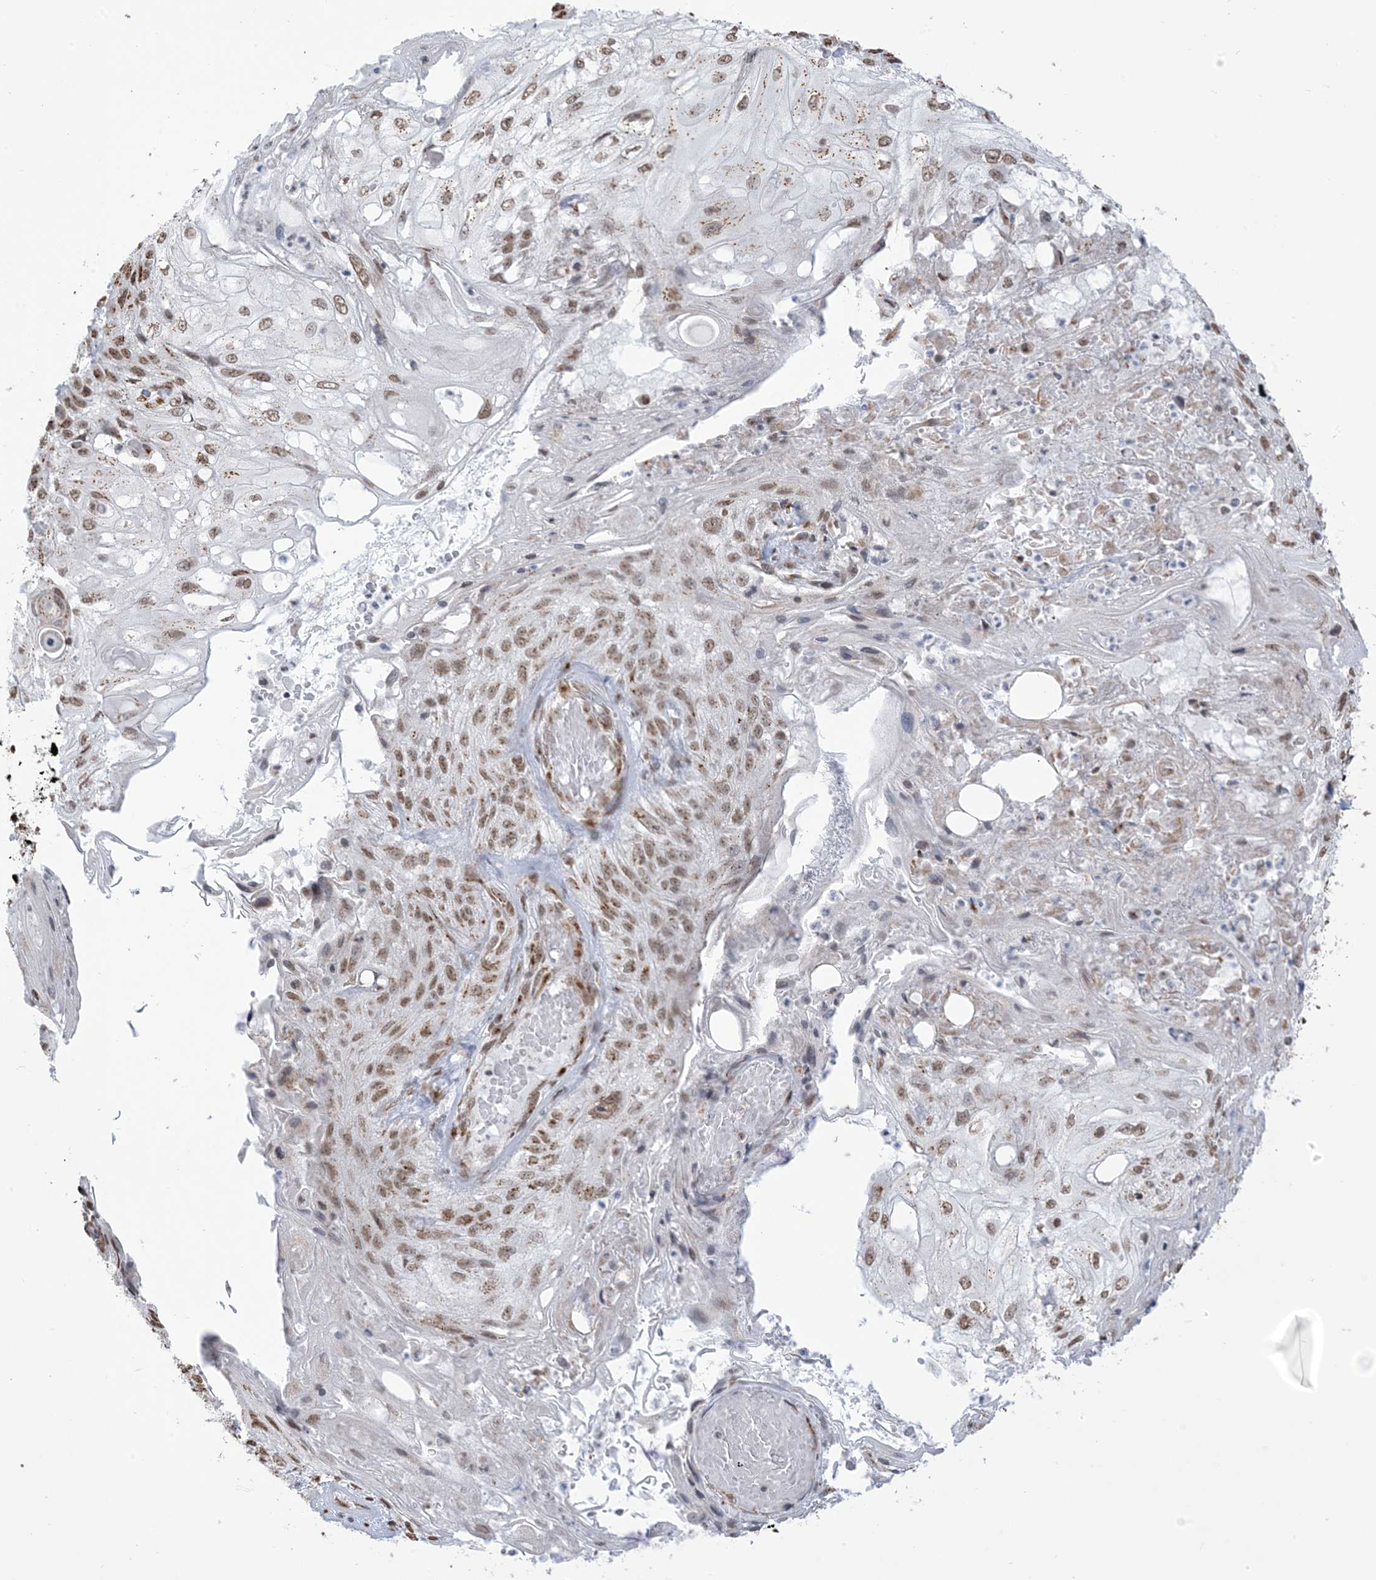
{"staining": {"intensity": "moderate", "quantity": ">75%", "location": "cytoplasmic/membranous,nuclear"}, "tissue": "skin cancer", "cell_type": "Tumor cells", "image_type": "cancer", "snomed": [{"axis": "morphology", "description": "Squamous cell carcinoma, NOS"}, {"axis": "morphology", "description": "Squamous cell carcinoma, metastatic, NOS"}, {"axis": "topography", "description": "Skin"}, {"axis": "topography", "description": "Lymph node"}], "caption": "Immunohistochemistry (IHC) photomicrograph of neoplastic tissue: human skin cancer stained using IHC displays medium levels of moderate protein expression localized specifically in the cytoplasmic/membranous and nuclear of tumor cells, appearing as a cytoplasmic/membranous and nuclear brown color.", "gene": "GPR107", "patient": {"sex": "male", "age": 75}}